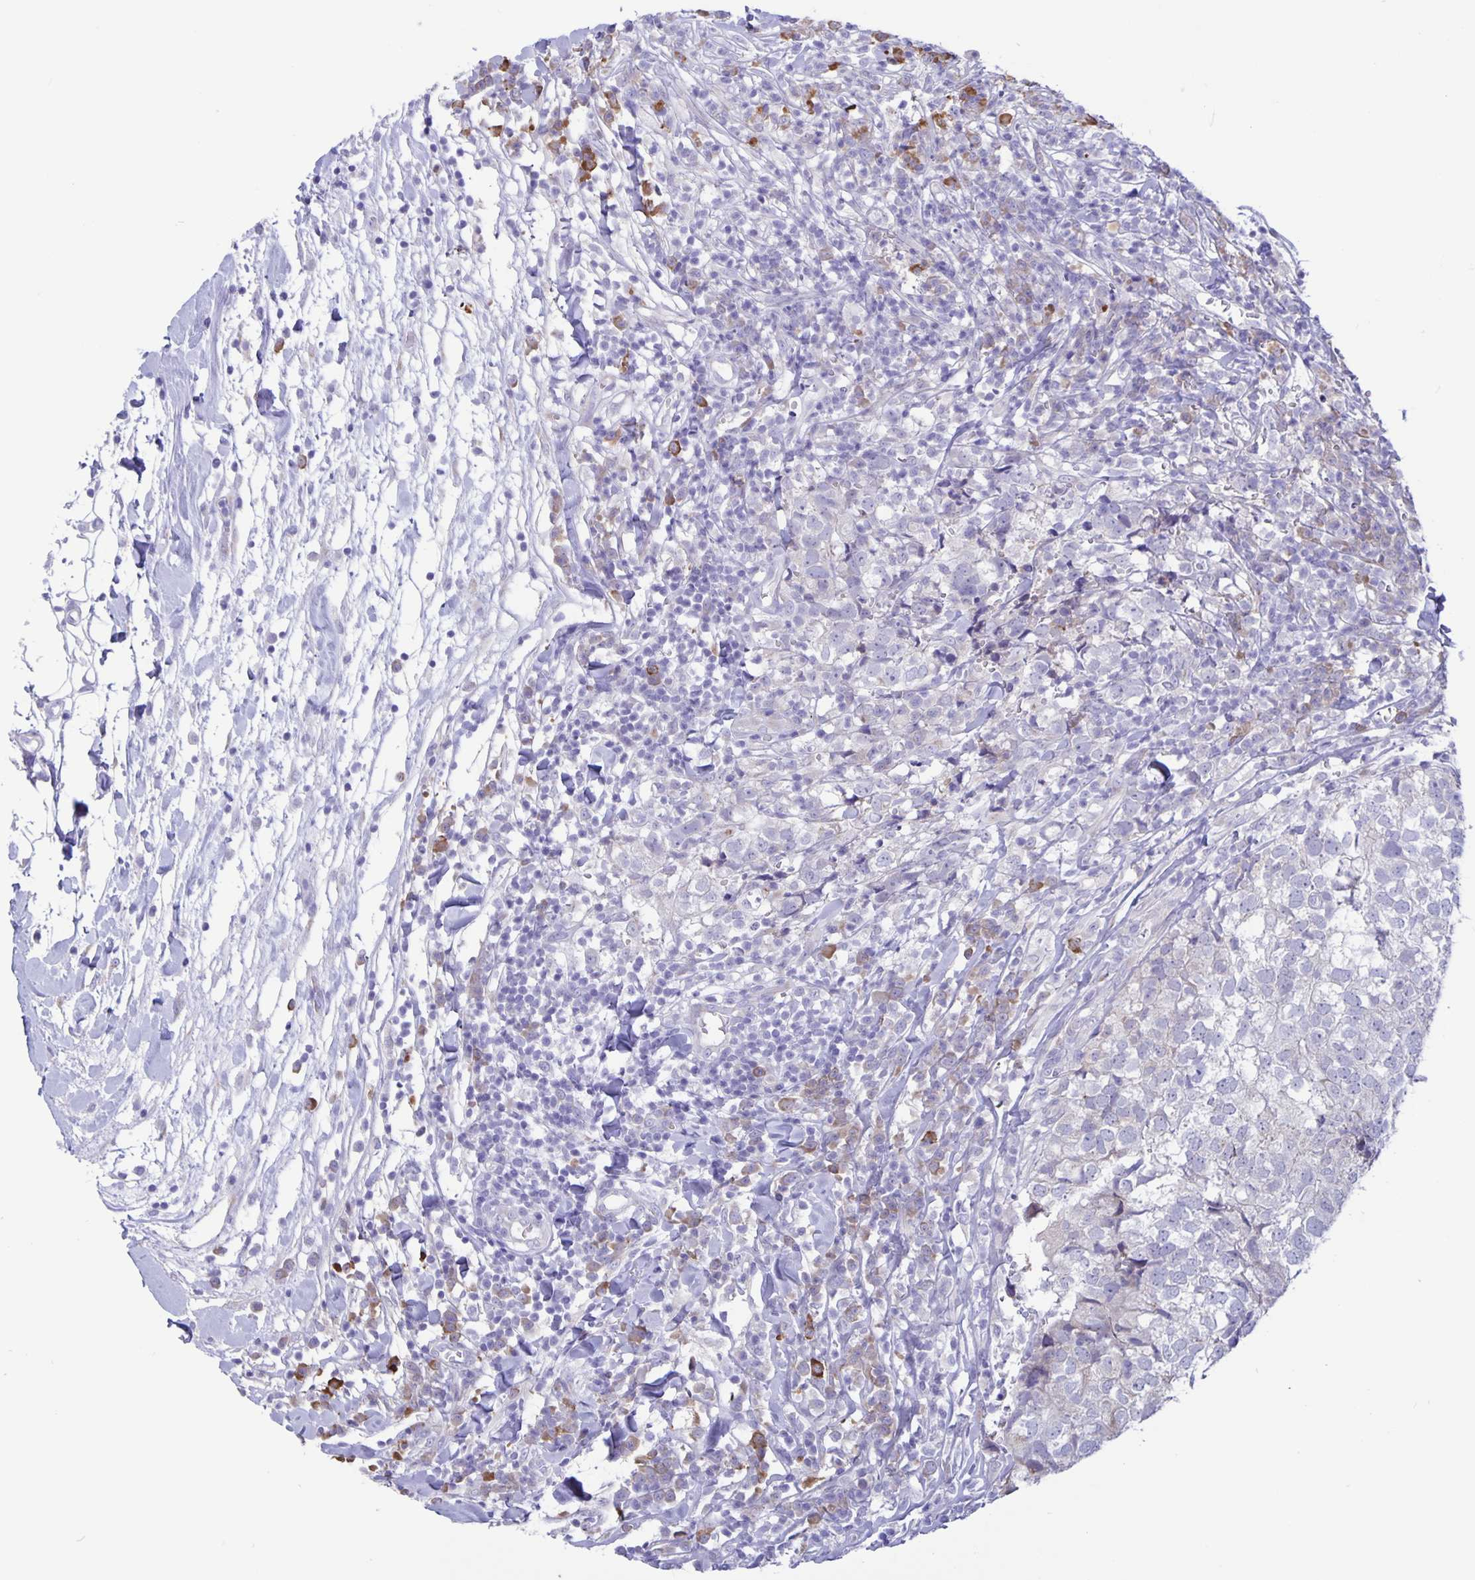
{"staining": {"intensity": "negative", "quantity": "none", "location": "none"}, "tissue": "breast cancer", "cell_type": "Tumor cells", "image_type": "cancer", "snomed": [{"axis": "morphology", "description": "Duct carcinoma"}, {"axis": "topography", "description": "Breast"}], "caption": "The photomicrograph displays no significant staining in tumor cells of breast intraductal carcinoma. The staining is performed using DAB (3,3'-diaminobenzidine) brown chromogen with nuclei counter-stained in using hematoxylin.", "gene": "ERMN", "patient": {"sex": "female", "age": 30}}